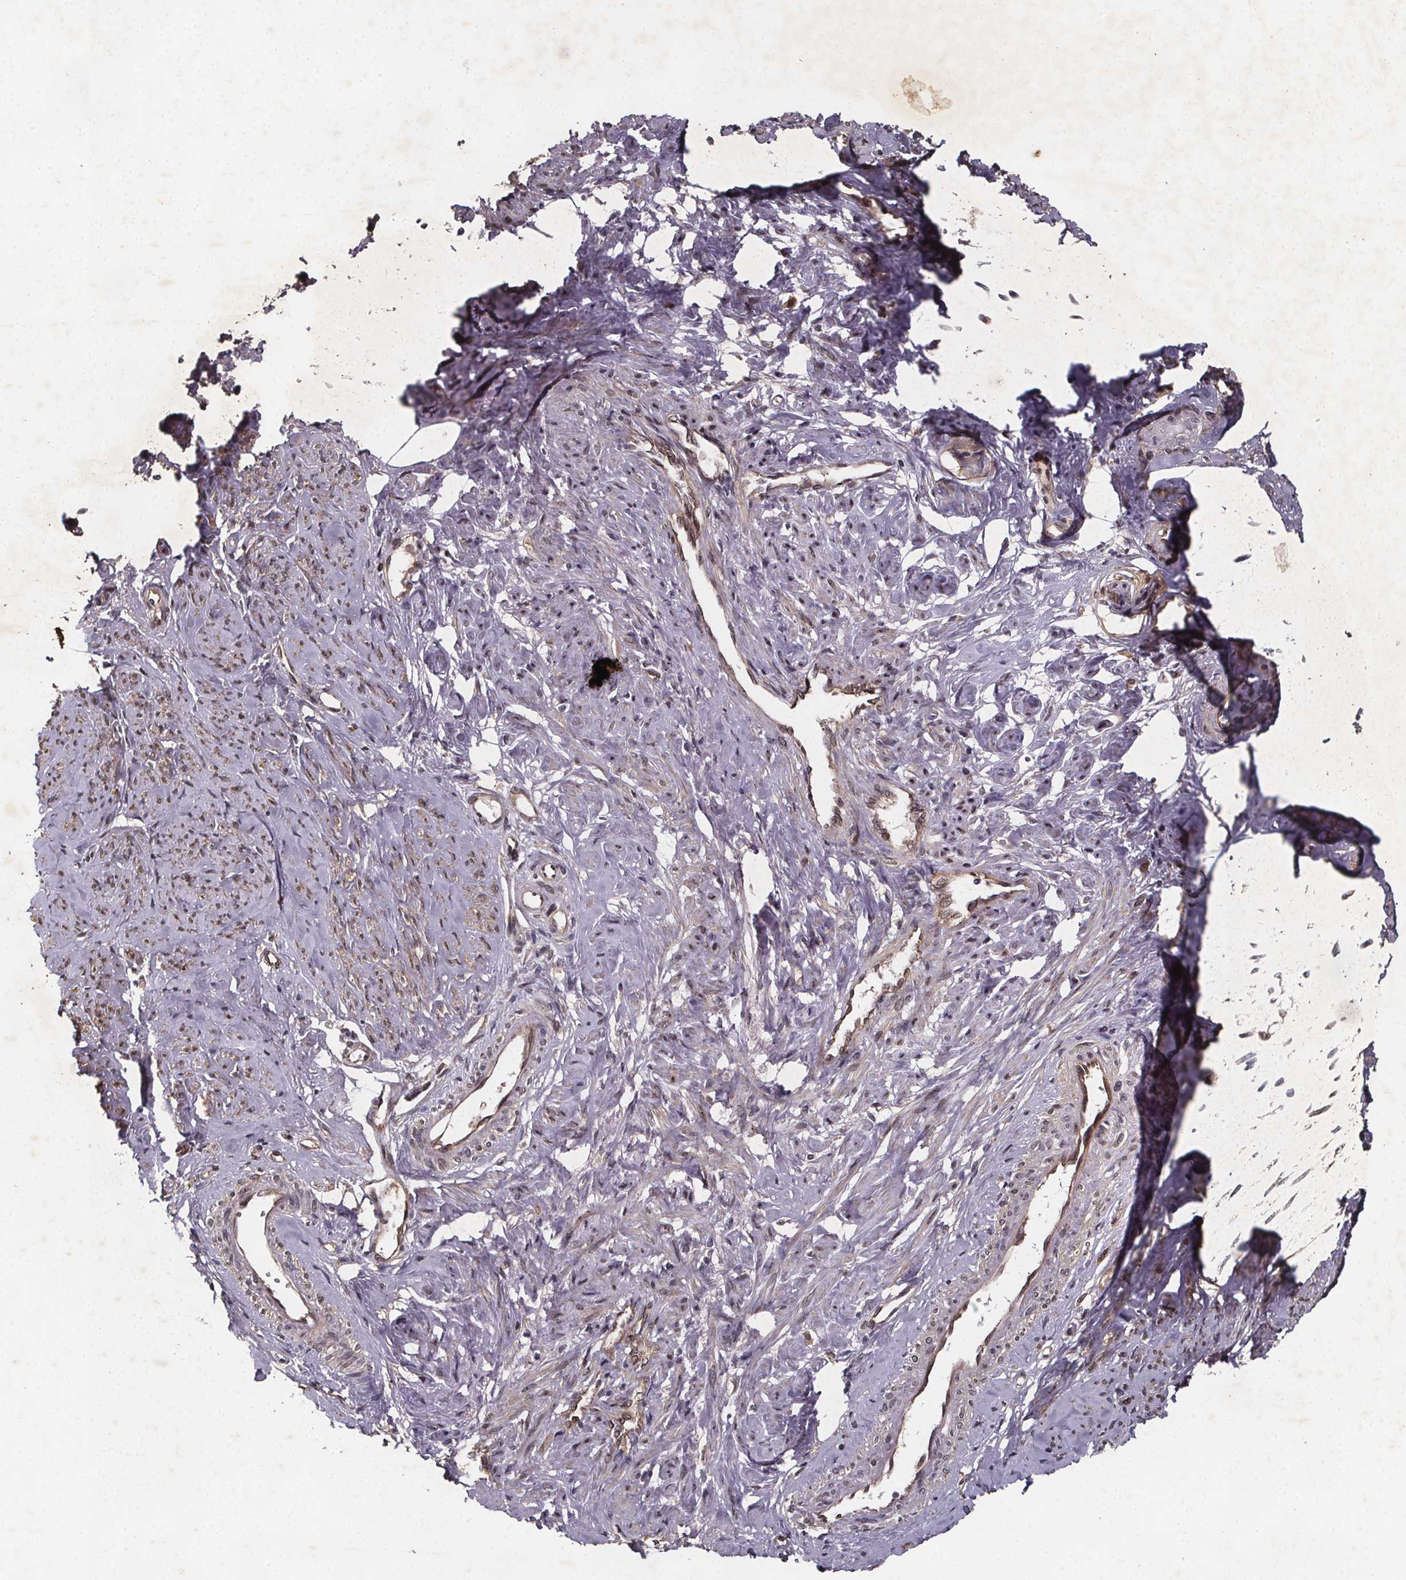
{"staining": {"intensity": "moderate", "quantity": "25%-75%", "location": "cytoplasmic/membranous"}, "tissue": "smooth muscle", "cell_type": "Smooth muscle cells", "image_type": "normal", "snomed": [{"axis": "morphology", "description": "Normal tissue, NOS"}, {"axis": "topography", "description": "Smooth muscle"}], "caption": "IHC of unremarkable smooth muscle shows medium levels of moderate cytoplasmic/membranous positivity in approximately 25%-75% of smooth muscle cells.", "gene": "PIERCE2", "patient": {"sex": "female", "age": 48}}